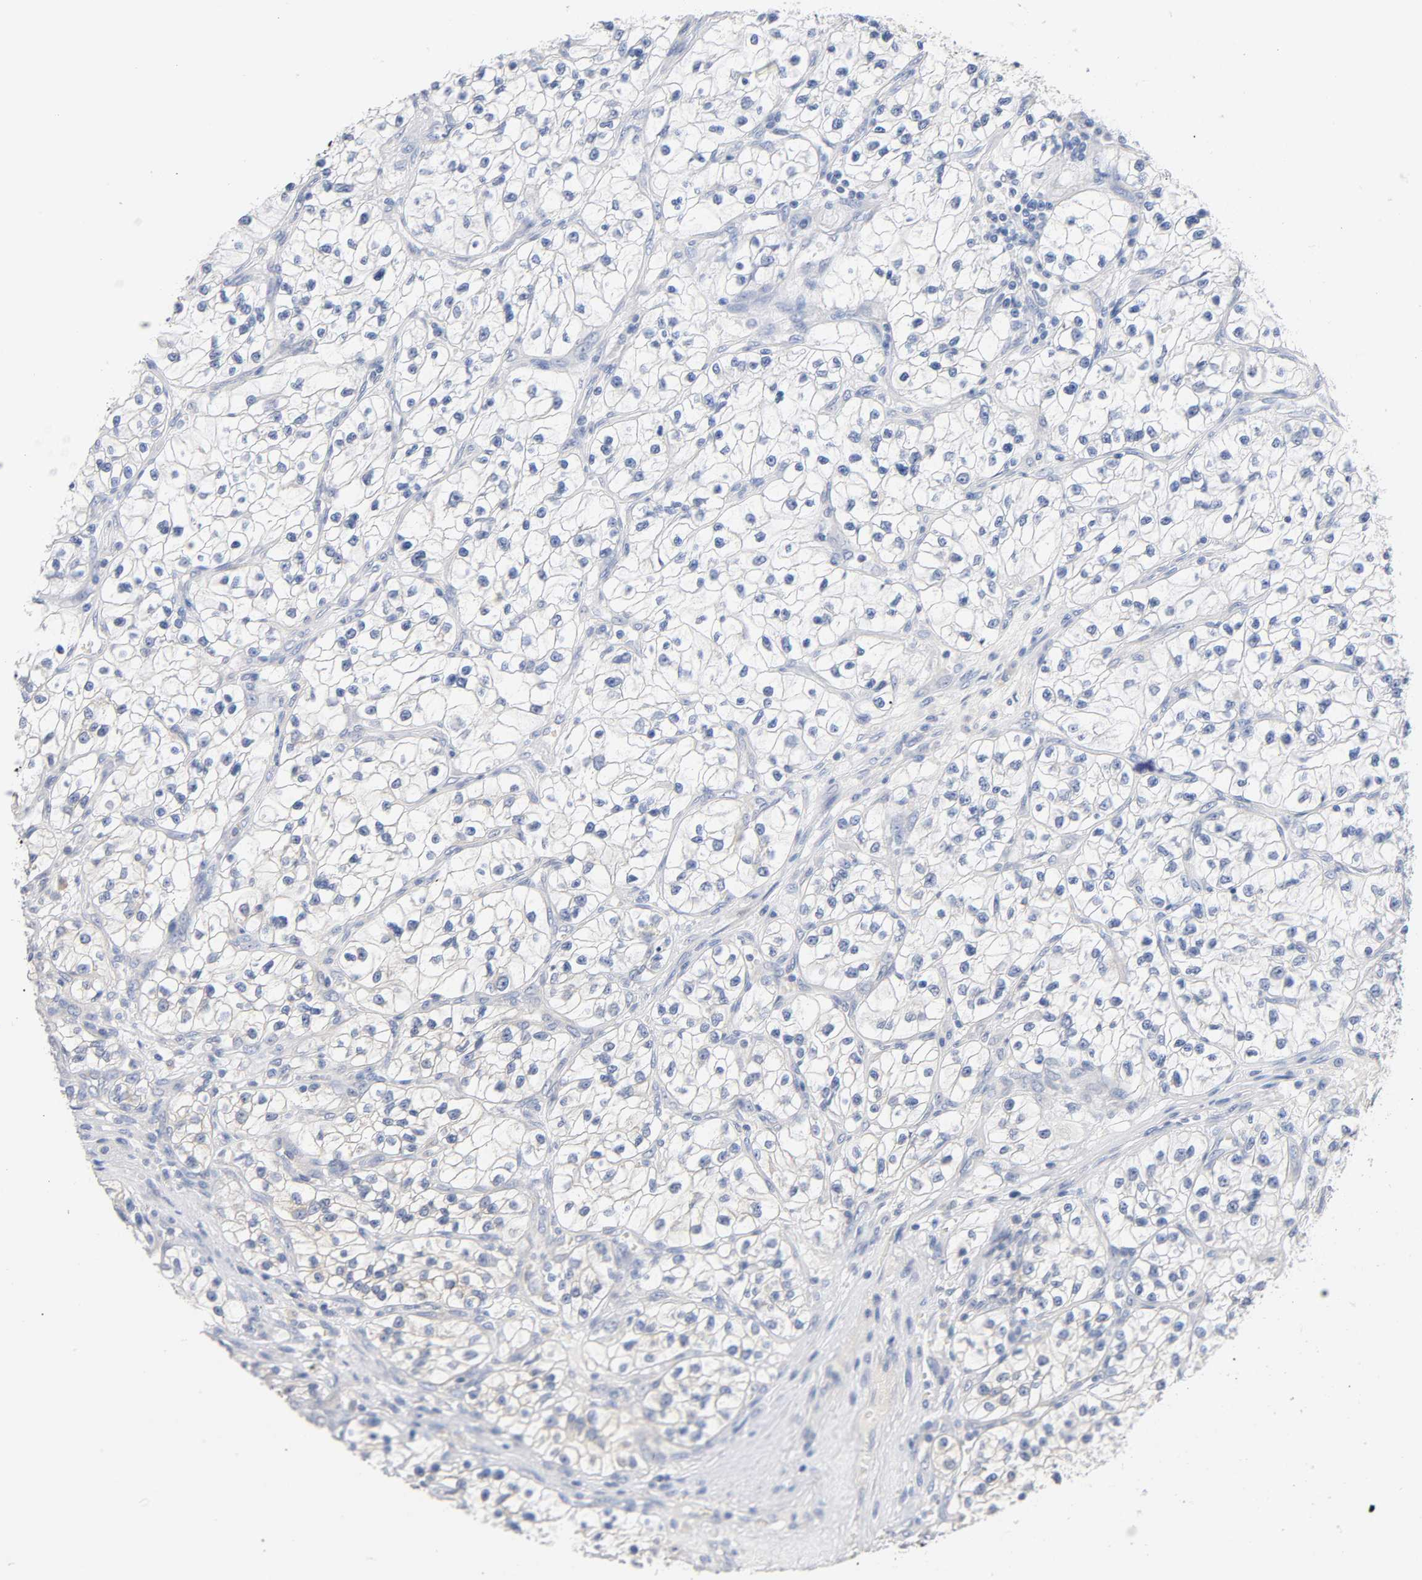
{"staining": {"intensity": "negative", "quantity": "none", "location": "none"}, "tissue": "renal cancer", "cell_type": "Tumor cells", "image_type": "cancer", "snomed": [{"axis": "morphology", "description": "Adenocarcinoma, NOS"}, {"axis": "topography", "description": "Kidney"}], "caption": "High magnification brightfield microscopy of renal adenocarcinoma stained with DAB (3,3'-diaminobenzidine) (brown) and counterstained with hematoxylin (blue): tumor cells show no significant positivity.", "gene": "MALT1", "patient": {"sex": "female", "age": 57}}